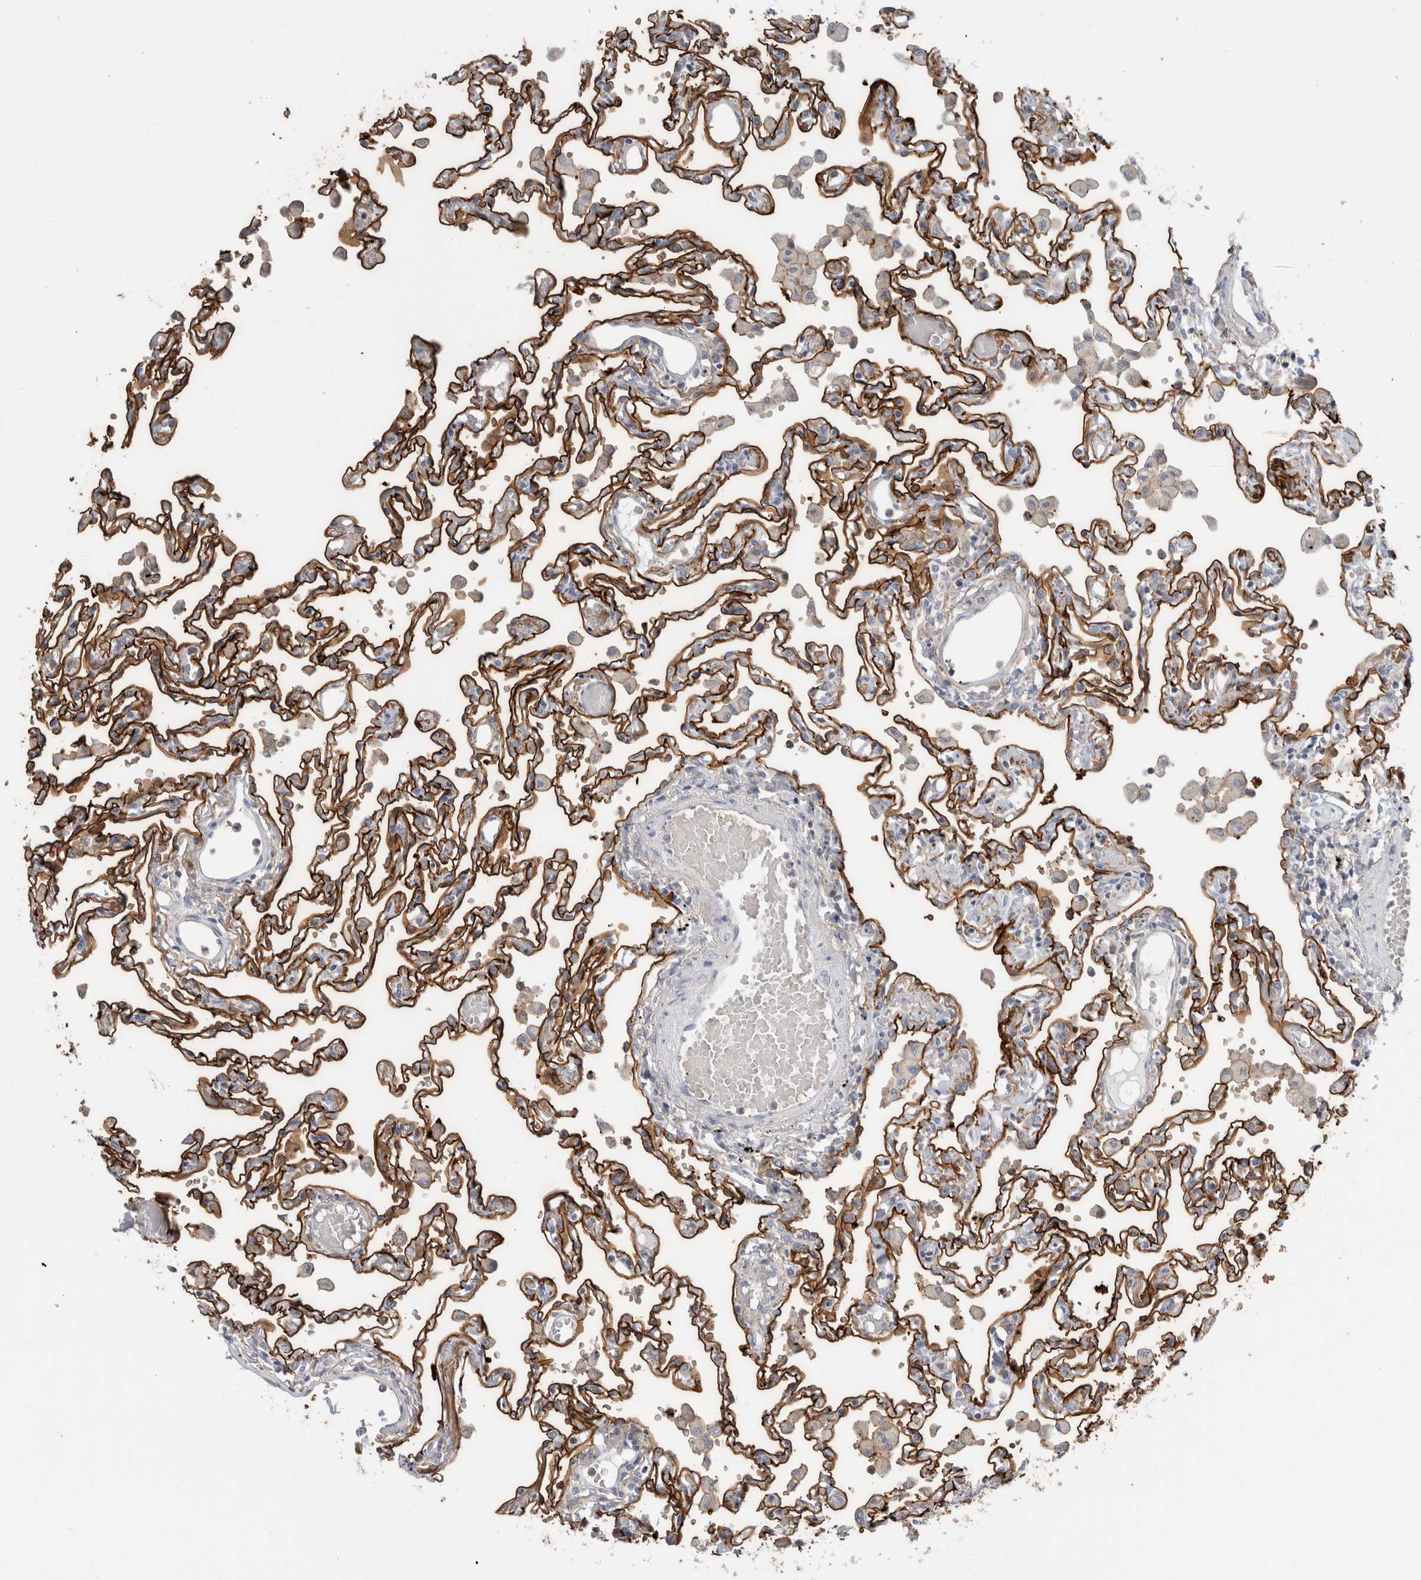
{"staining": {"intensity": "strong", "quantity": ">75%", "location": "cytoplasmic/membranous"}, "tissue": "lung", "cell_type": "Alveolar cells", "image_type": "normal", "snomed": [{"axis": "morphology", "description": "Normal tissue, NOS"}, {"axis": "topography", "description": "Bronchus"}, {"axis": "topography", "description": "Lung"}], "caption": "DAB (3,3'-diaminobenzidine) immunohistochemical staining of benign human lung exhibits strong cytoplasmic/membranous protein staining in approximately >75% of alveolar cells. The staining is performed using DAB brown chromogen to label protein expression. The nuclei are counter-stained blue using hematoxylin.", "gene": "CD55", "patient": {"sex": "female", "age": 49}}